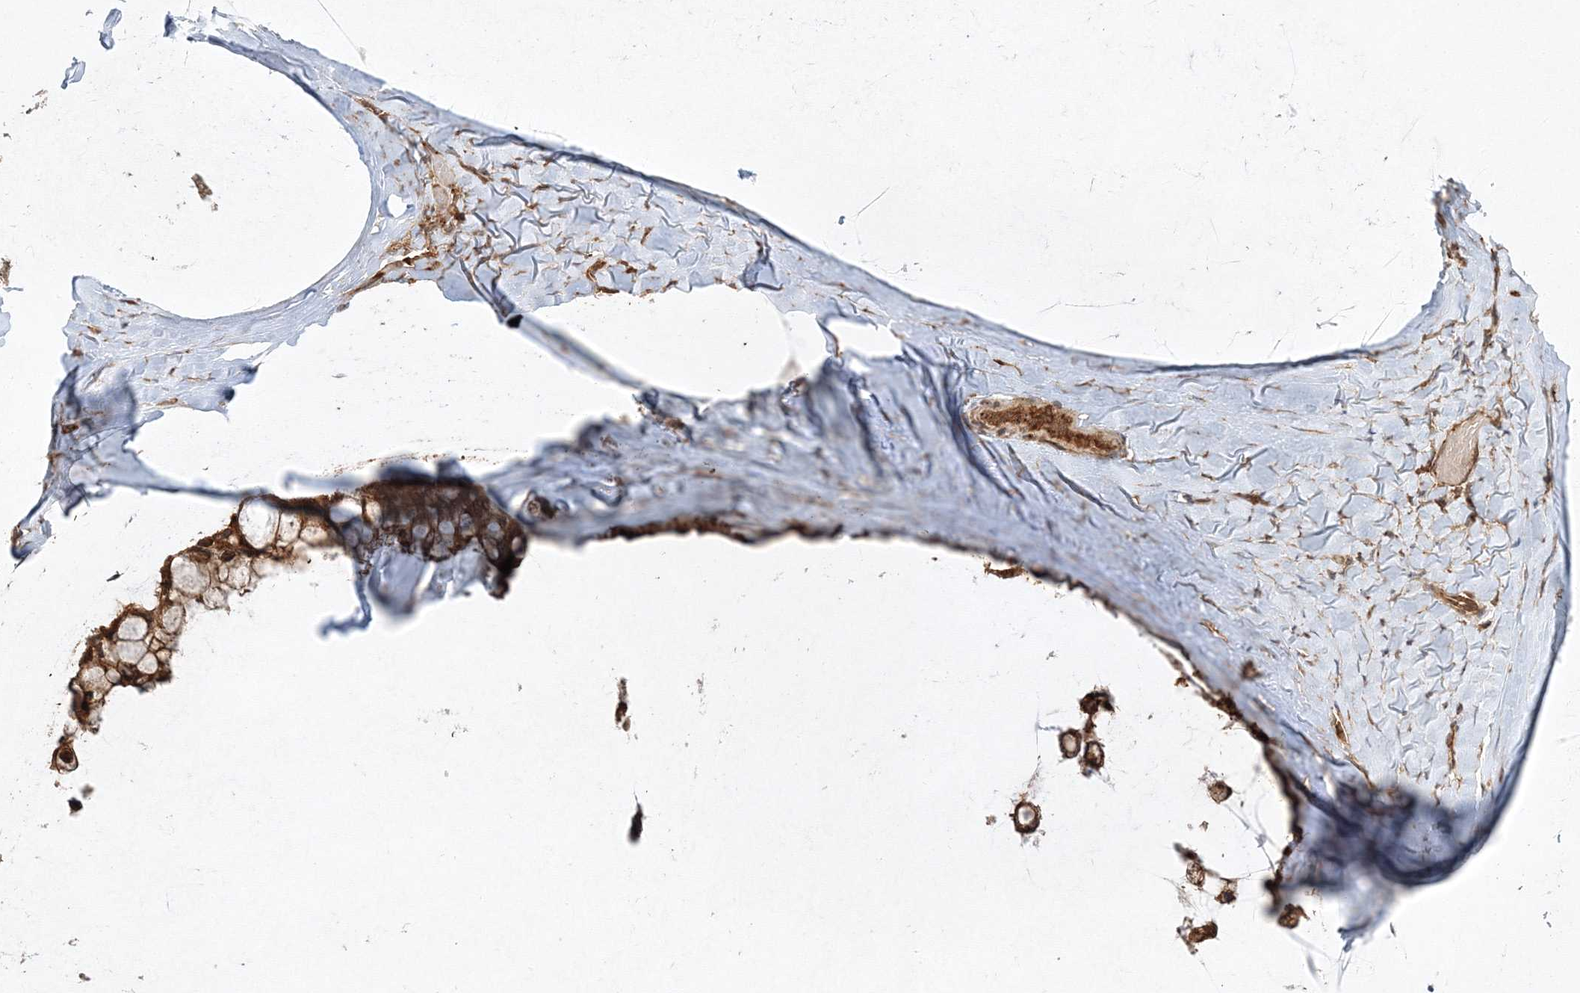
{"staining": {"intensity": "strong", "quantity": ">75%", "location": "cytoplasmic/membranous"}, "tissue": "ovarian cancer", "cell_type": "Tumor cells", "image_type": "cancer", "snomed": [{"axis": "morphology", "description": "Cystadenocarcinoma, mucinous, NOS"}, {"axis": "topography", "description": "Ovary"}], "caption": "Ovarian mucinous cystadenocarcinoma tissue displays strong cytoplasmic/membranous staining in about >75% of tumor cells, visualized by immunohistochemistry.", "gene": "WDR37", "patient": {"sex": "female", "age": 39}}